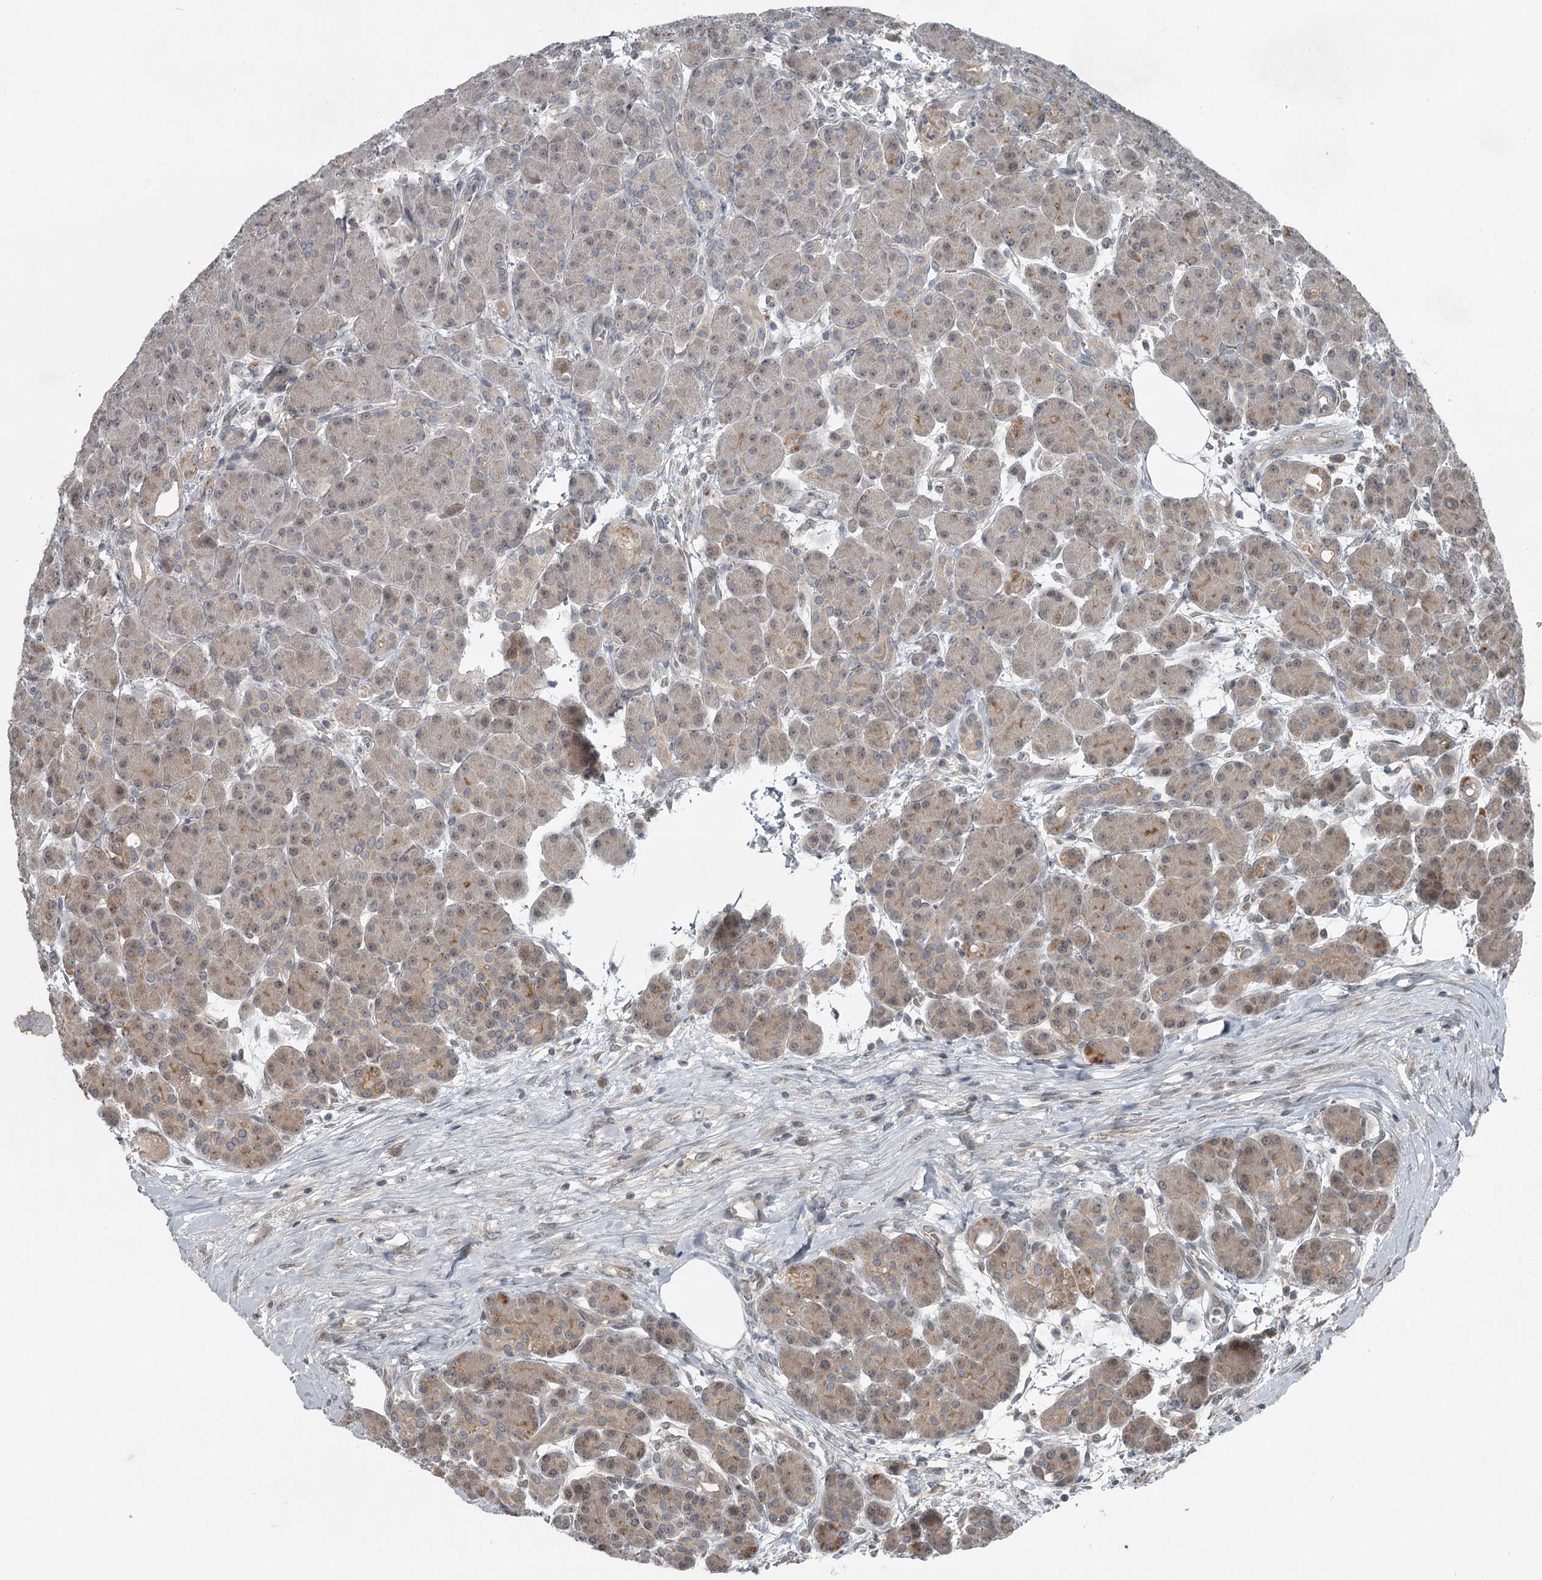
{"staining": {"intensity": "strong", "quantity": "<25%", "location": "cytoplasmic/membranous"}, "tissue": "pancreas", "cell_type": "Exocrine glandular cells", "image_type": "normal", "snomed": [{"axis": "morphology", "description": "Normal tissue, NOS"}, {"axis": "topography", "description": "Pancreas"}], "caption": "Immunohistochemistry (DAB (3,3'-diaminobenzidine)) staining of unremarkable pancreas reveals strong cytoplasmic/membranous protein positivity in about <25% of exocrine glandular cells. The staining was performed using DAB, with brown indicating positive protein expression. Nuclei are stained blue with hematoxylin.", "gene": "SLC39A8", "patient": {"sex": "male", "age": 63}}